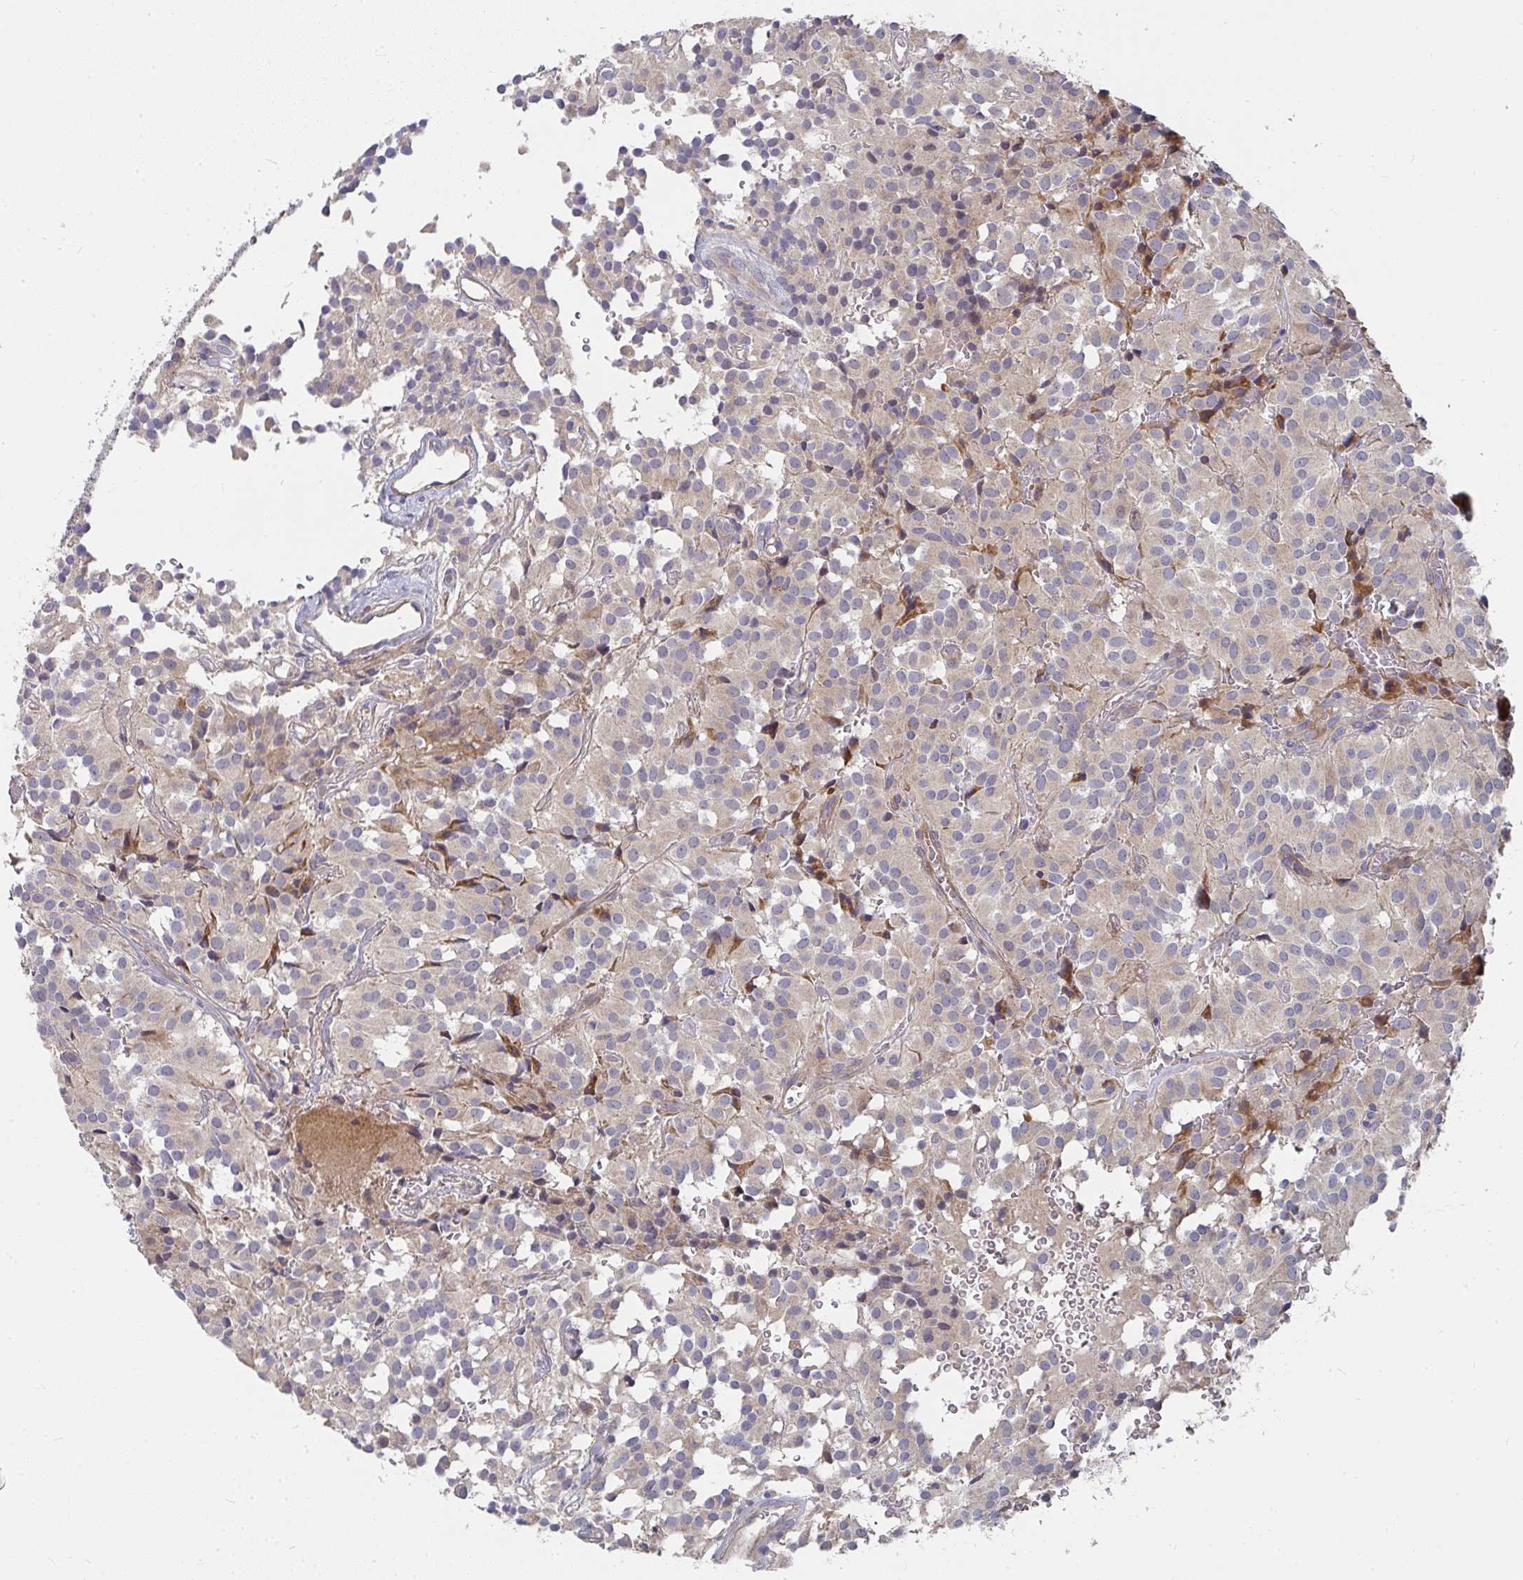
{"staining": {"intensity": "weak", "quantity": "25%-75%", "location": "cytoplasmic/membranous"}, "tissue": "glioma", "cell_type": "Tumor cells", "image_type": "cancer", "snomed": [{"axis": "morphology", "description": "Glioma, malignant, Low grade"}, {"axis": "topography", "description": "Brain"}], "caption": "Immunohistochemical staining of glioma displays low levels of weak cytoplasmic/membranous positivity in about 25%-75% of tumor cells.", "gene": "RHEBL1", "patient": {"sex": "male", "age": 42}}